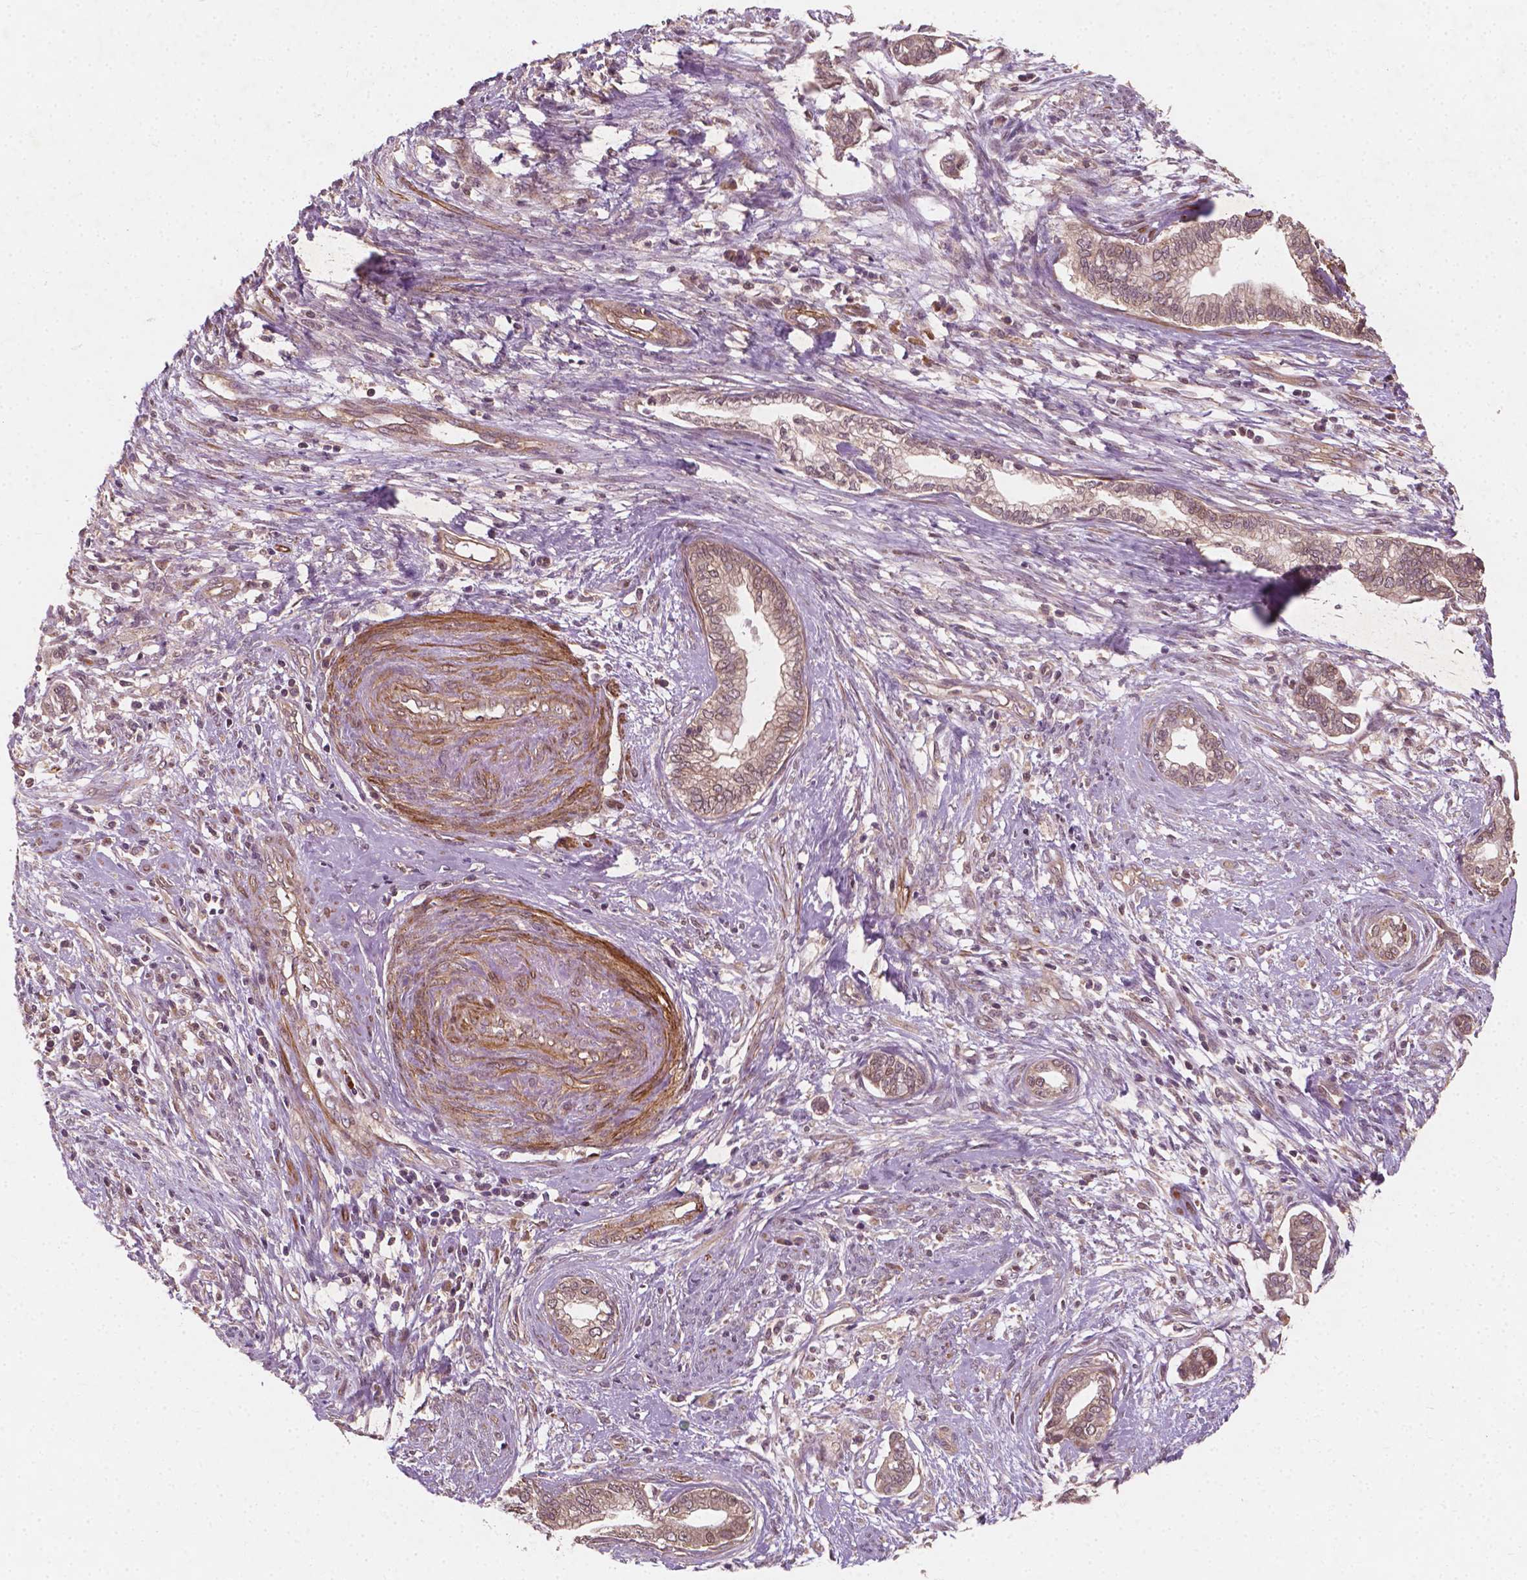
{"staining": {"intensity": "weak", "quantity": ">75%", "location": "cytoplasmic/membranous,nuclear"}, "tissue": "cervical cancer", "cell_type": "Tumor cells", "image_type": "cancer", "snomed": [{"axis": "morphology", "description": "Adenocarcinoma, NOS"}, {"axis": "topography", "description": "Cervix"}], "caption": "The immunohistochemical stain shows weak cytoplasmic/membranous and nuclear expression in tumor cells of cervical cancer tissue. Using DAB (brown) and hematoxylin (blue) stains, captured at high magnification using brightfield microscopy.", "gene": "CYFIP2", "patient": {"sex": "female", "age": 62}}